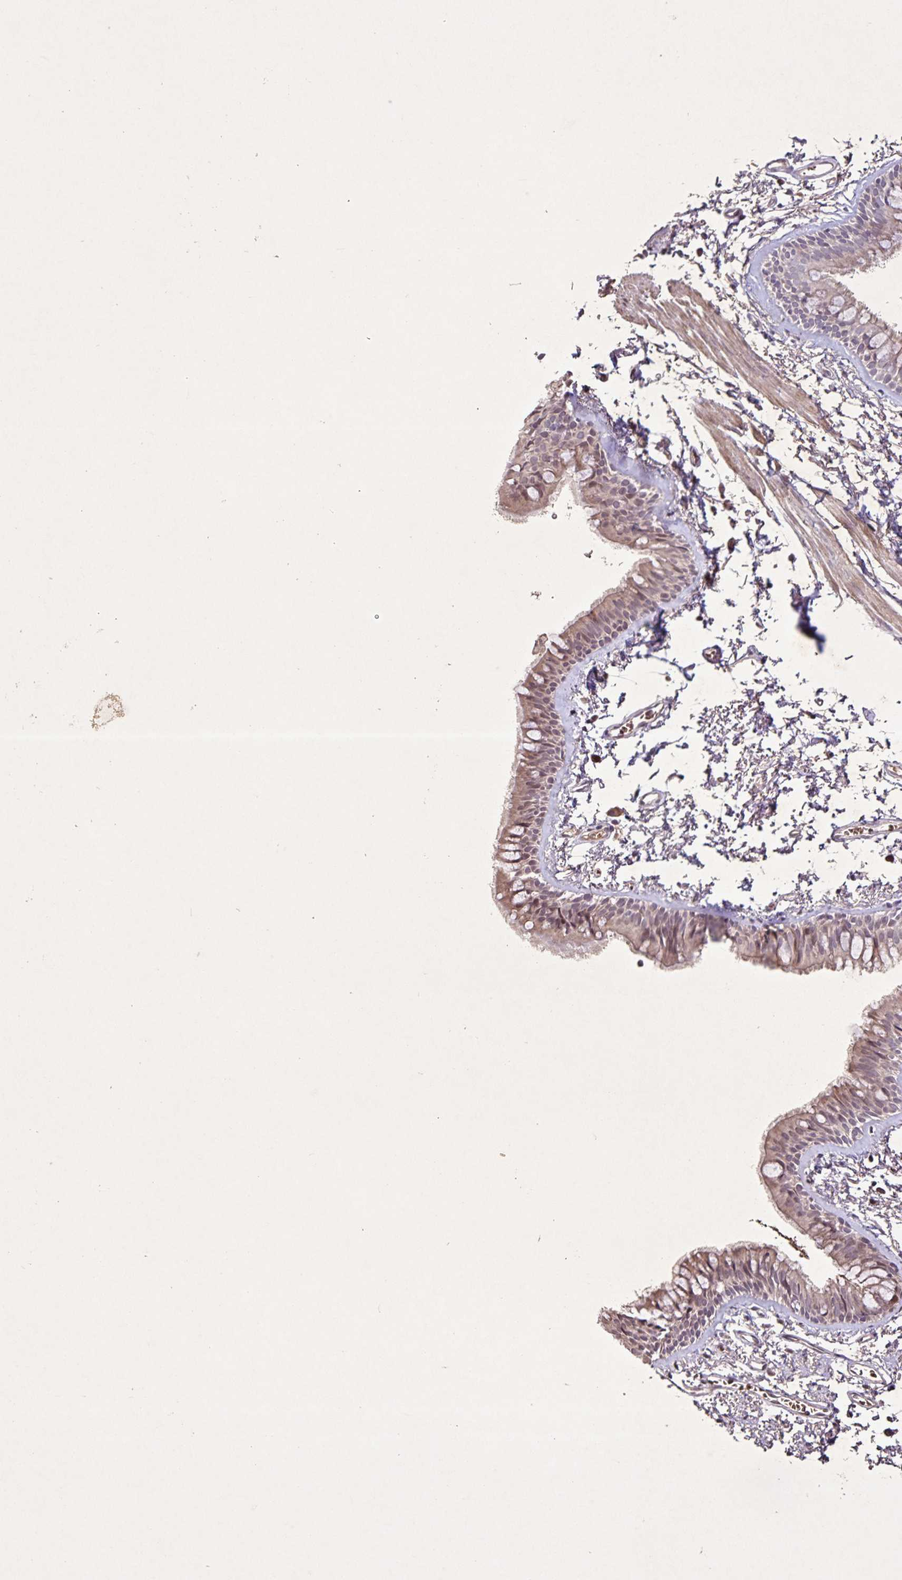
{"staining": {"intensity": "weak", "quantity": ">75%", "location": "cytoplasmic/membranous,nuclear"}, "tissue": "bronchus", "cell_type": "Respiratory epithelial cells", "image_type": "normal", "snomed": [{"axis": "morphology", "description": "Normal tissue, NOS"}, {"axis": "topography", "description": "Cartilage tissue"}, {"axis": "topography", "description": "Bronchus"}], "caption": "Protein expression analysis of benign human bronchus reveals weak cytoplasmic/membranous,nuclear expression in approximately >75% of respiratory epithelial cells. The staining was performed using DAB, with brown indicating positive protein expression. Nuclei are stained blue with hematoxylin.", "gene": "GDF2", "patient": {"sex": "female", "age": 79}}